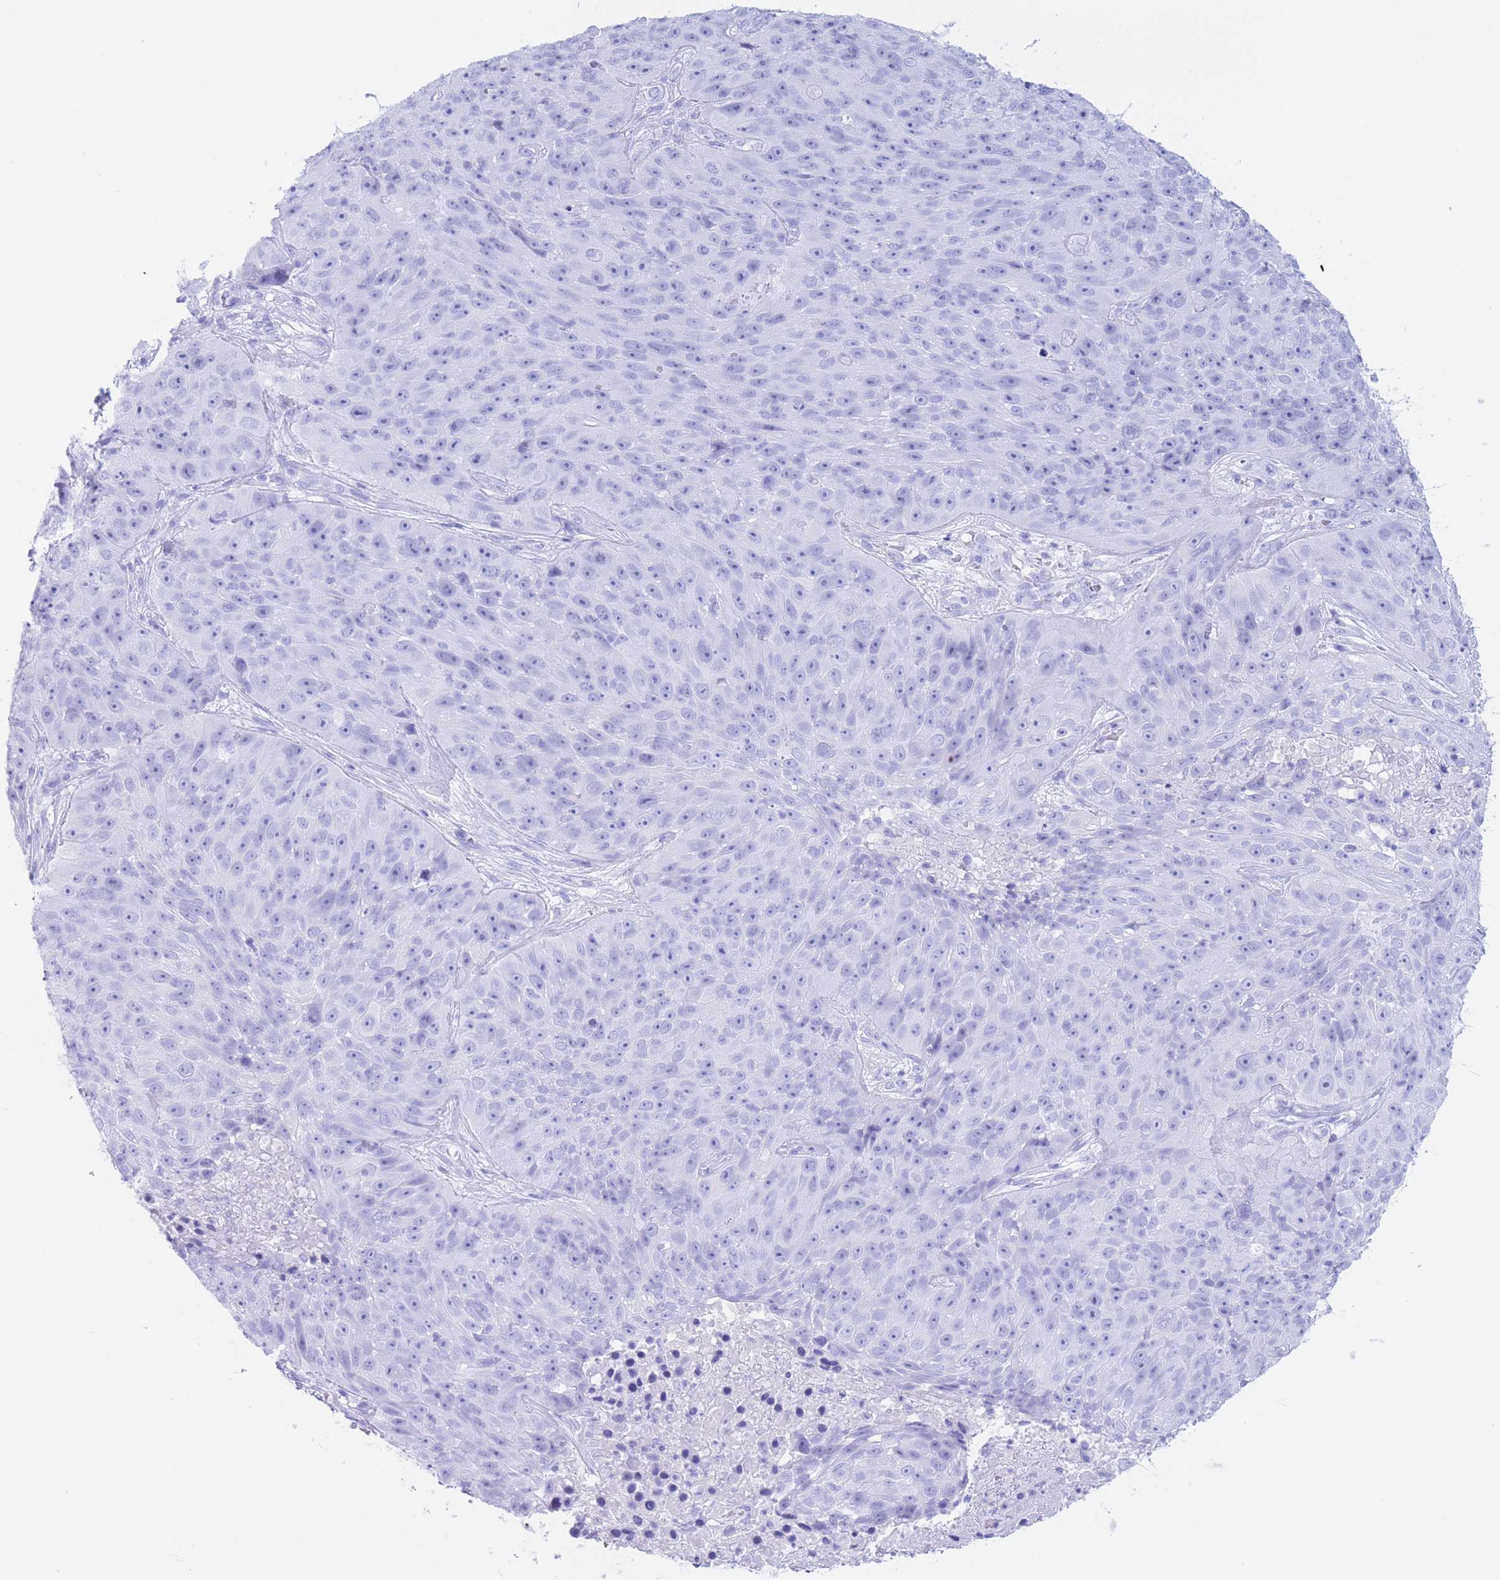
{"staining": {"intensity": "negative", "quantity": "none", "location": "none"}, "tissue": "skin cancer", "cell_type": "Tumor cells", "image_type": "cancer", "snomed": [{"axis": "morphology", "description": "Squamous cell carcinoma, NOS"}, {"axis": "topography", "description": "Skin"}], "caption": "Tumor cells are negative for brown protein staining in skin squamous cell carcinoma.", "gene": "SLCO1B3", "patient": {"sex": "female", "age": 87}}